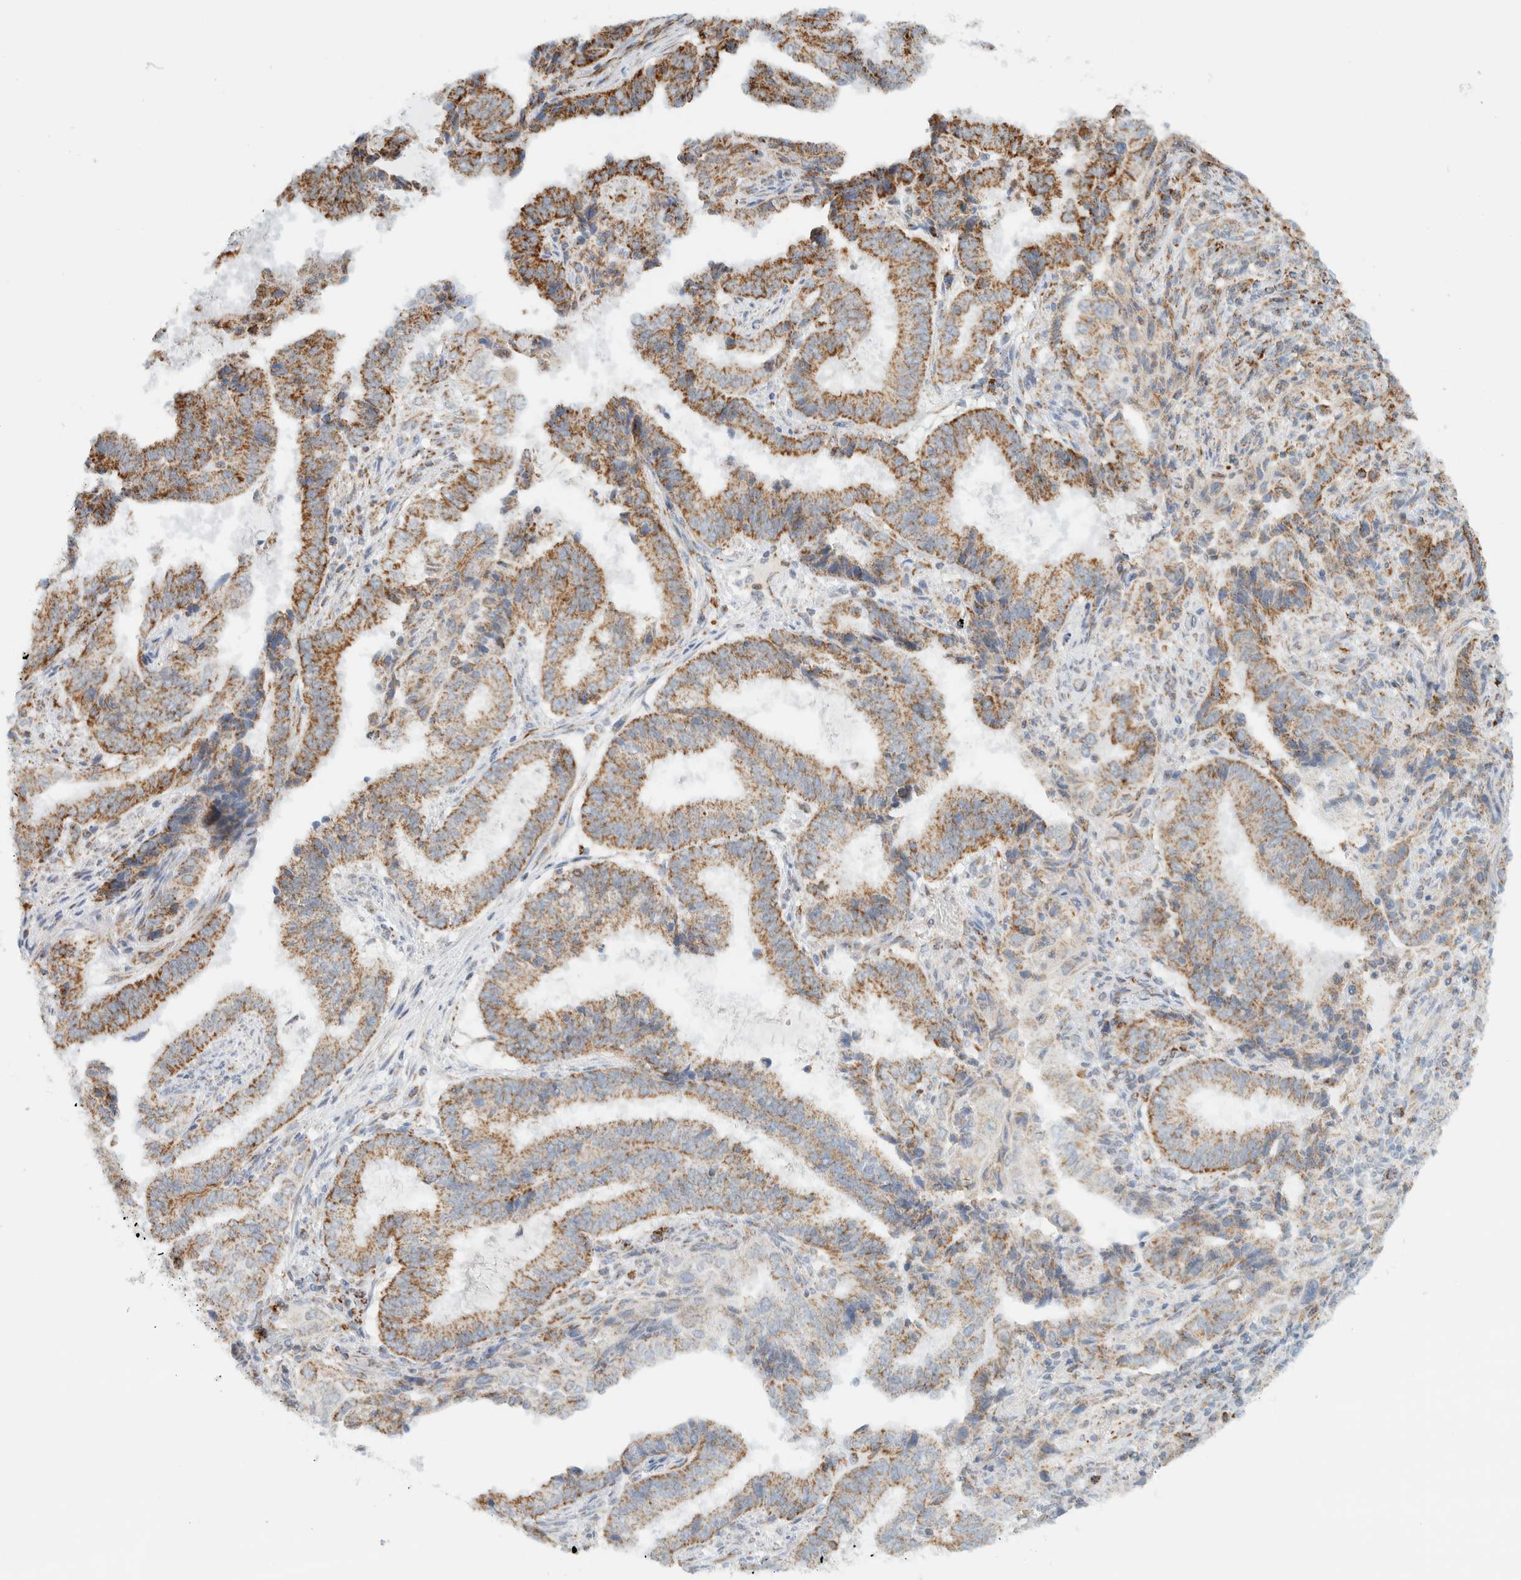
{"staining": {"intensity": "moderate", "quantity": ">75%", "location": "cytoplasmic/membranous"}, "tissue": "endometrial cancer", "cell_type": "Tumor cells", "image_type": "cancer", "snomed": [{"axis": "morphology", "description": "Adenocarcinoma, NOS"}, {"axis": "topography", "description": "Endometrium"}], "caption": "About >75% of tumor cells in endometrial adenocarcinoma exhibit moderate cytoplasmic/membranous protein expression as visualized by brown immunohistochemical staining.", "gene": "KIFAP3", "patient": {"sex": "female", "age": 51}}